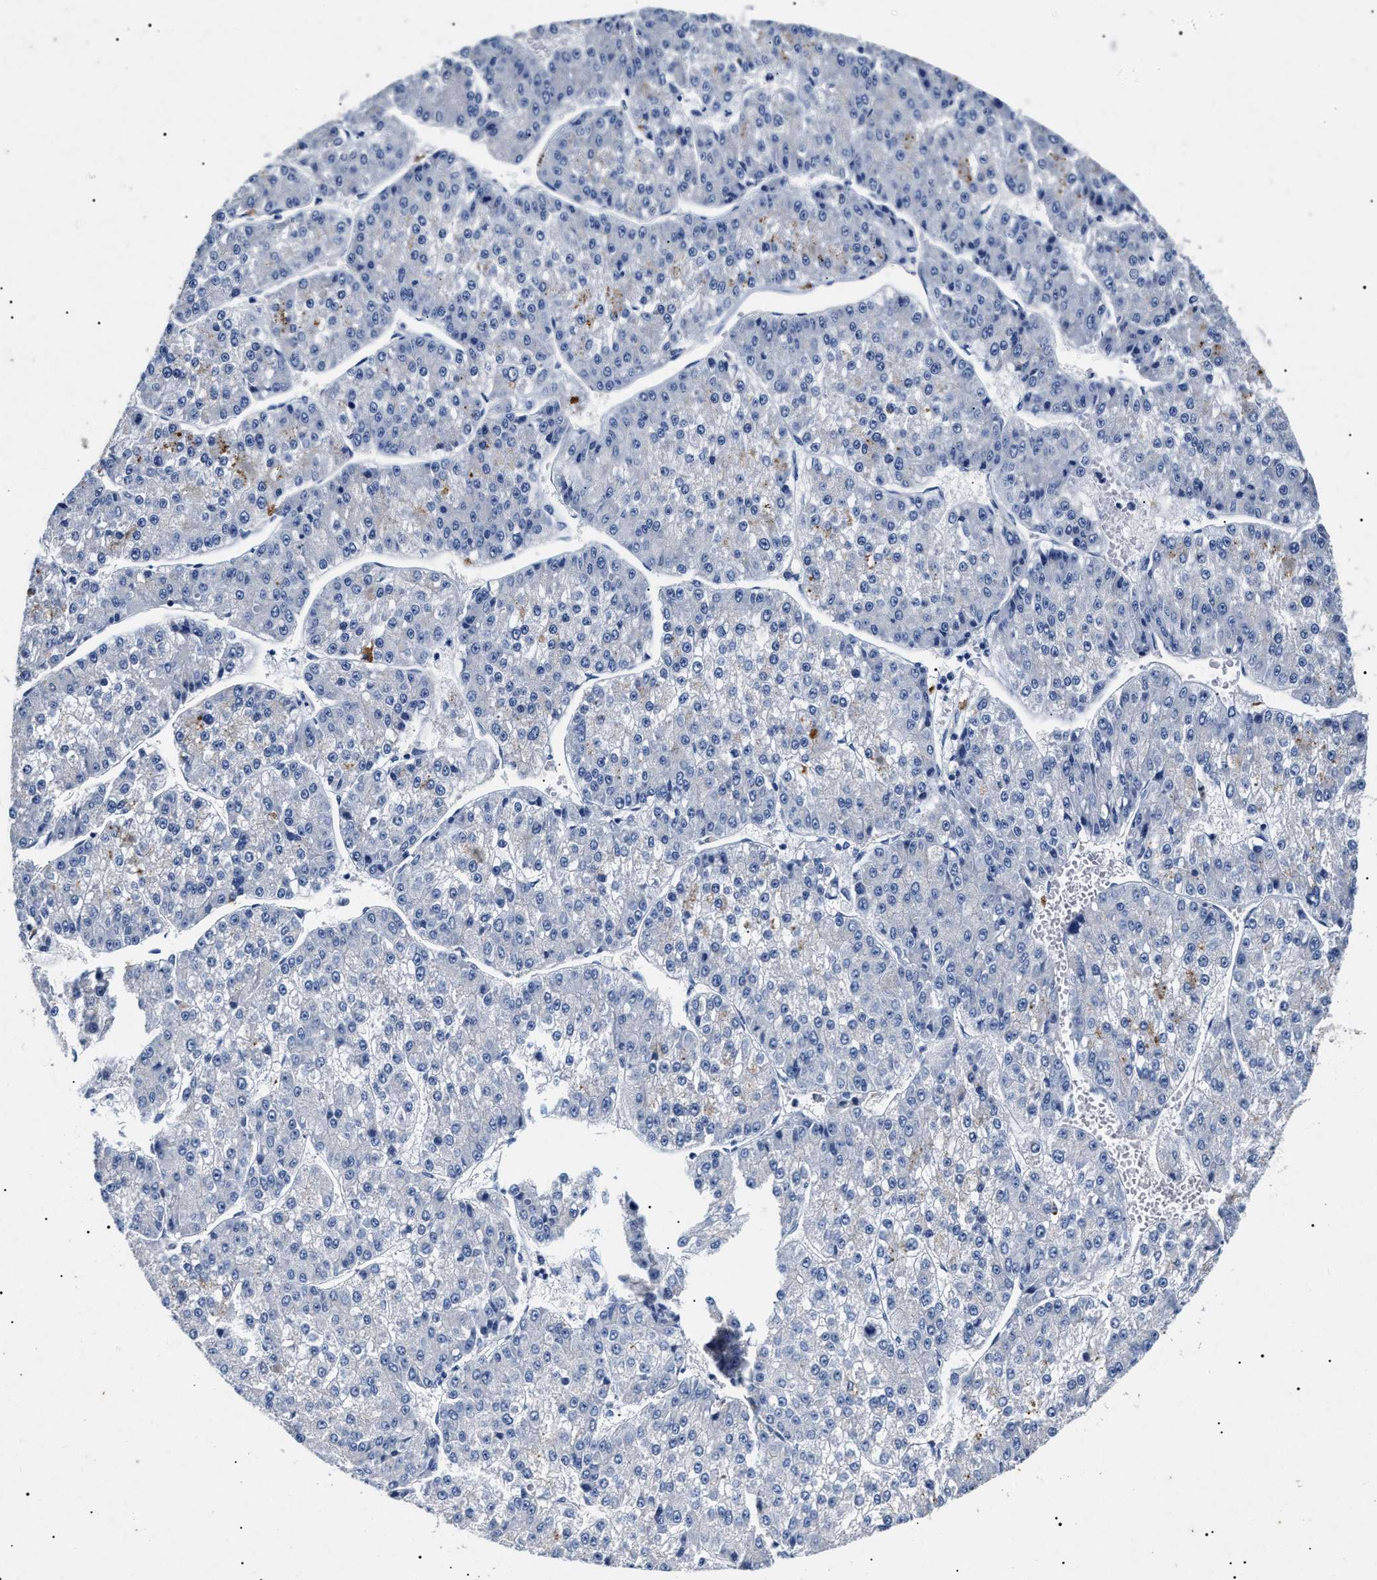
{"staining": {"intensity": "negative", "quantity": "none", "location": "none"}, "tissue": "liver cancer", "cell_type": "Tumor cells", "image_type": "cancer", "snomed": [{"axis": "morphology", "description": "Carcinoma, Hepatocellular, NOS"}, {"axis": "topography", "description": "Liver"}], "caption": "DAB immunohistochemical staining of liver hepatocellular carcinoma reveals no significant staining in tumor cells.", "gene": "LRRC8E", "patient": {"sex": "female", "age": 73}}